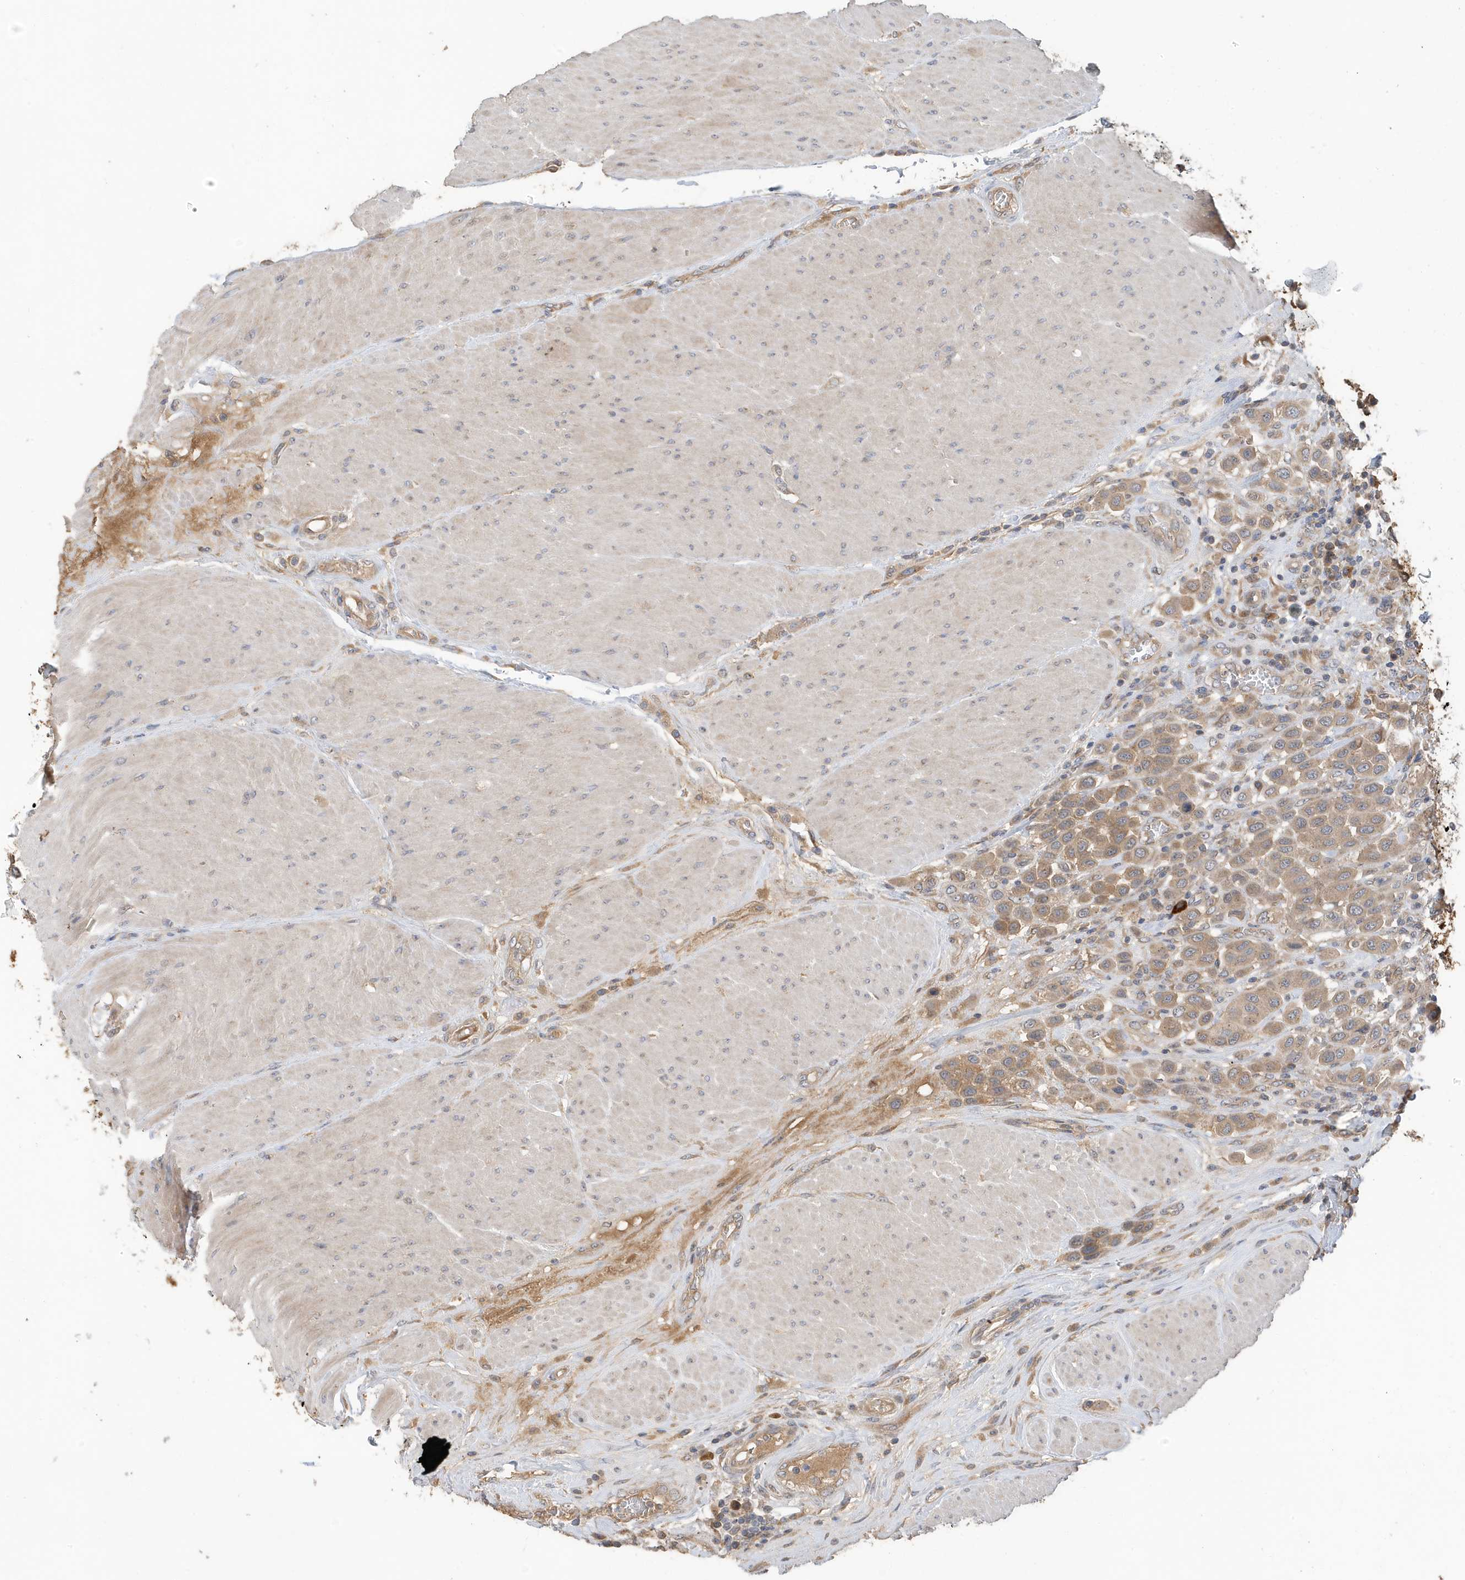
{"staining": {"intensity": "weak", "quantity": ">75%", "location": "cytoplasmic/membranous"}, "tissue": "urothelial cancer", "cell_type": "Tumor cells", "image_type": "cancer", "snomed": [{"axis": "morphology", "description": "Urothelial carcinoma, High grade"}, {"axis": "topography", "description": "Urinary bladder"}], "caption": "Protein expression analysis of human urothelial cancer reveals weak cytoplasmic/membranous positivity in about >75% of tumor cells. (IHC, brightfield microscopy, high magnification).", "gene": "LAPTM4A", "patient": {"sex": "male", "age": 50}}